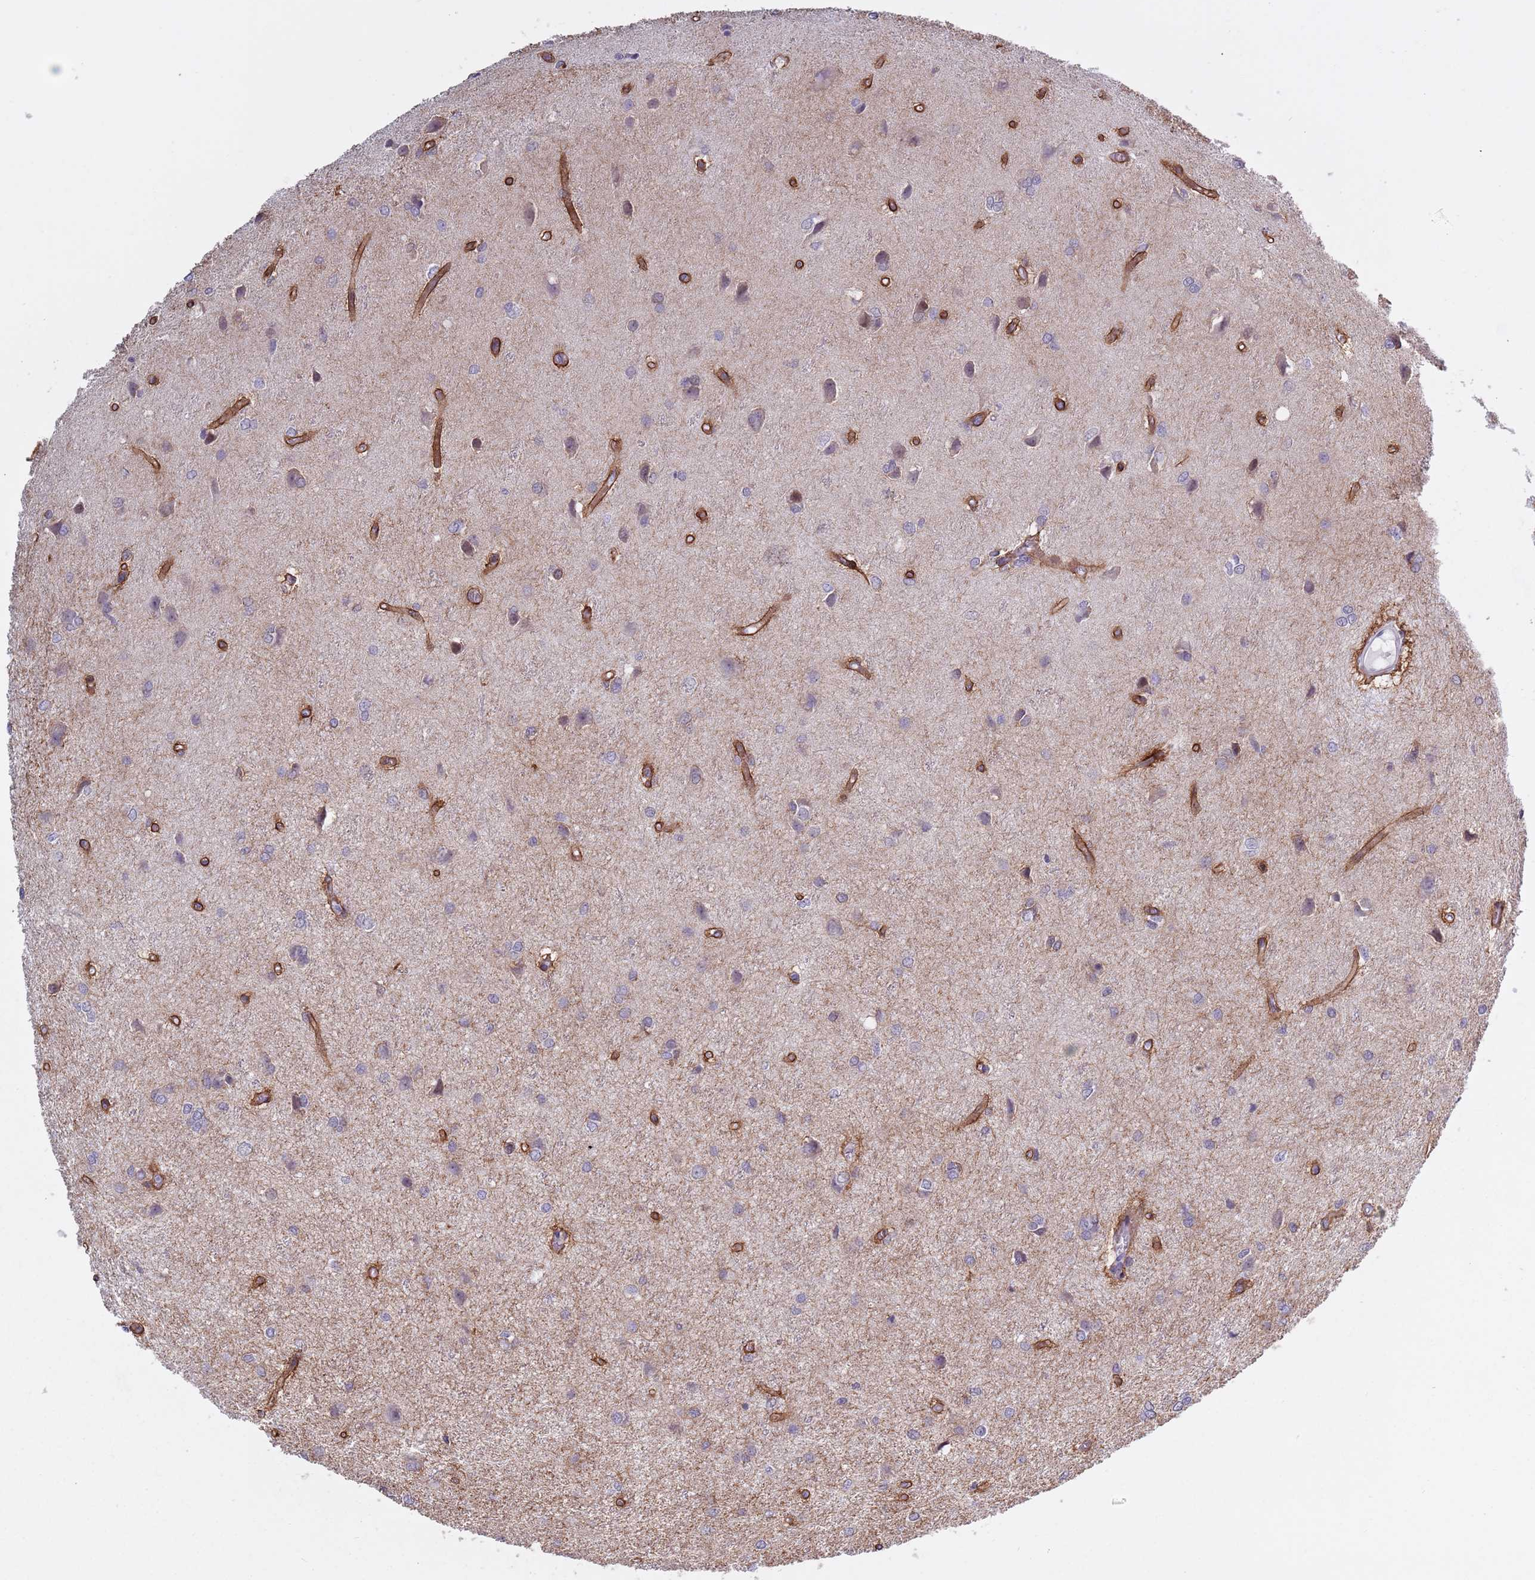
{"staining": {"intensity": "negative", "quantity": "none", "location": "none"}, "tissue": "glioma", "cell_type": "Tumor cells", "image_type": "cancer", "snomed": [{"axis": "morphology", "description": "Glioma, malignant, High grade"}, {"axis": "topography", "description": "Brain"}], "caption": "Immunohistochemical staining of malignant glioma (high-grade) demonstrates no significant positivity in tumor cells.", "gene": "ZKSCAN2", "patient": {"sex": "female", "age": 50}}